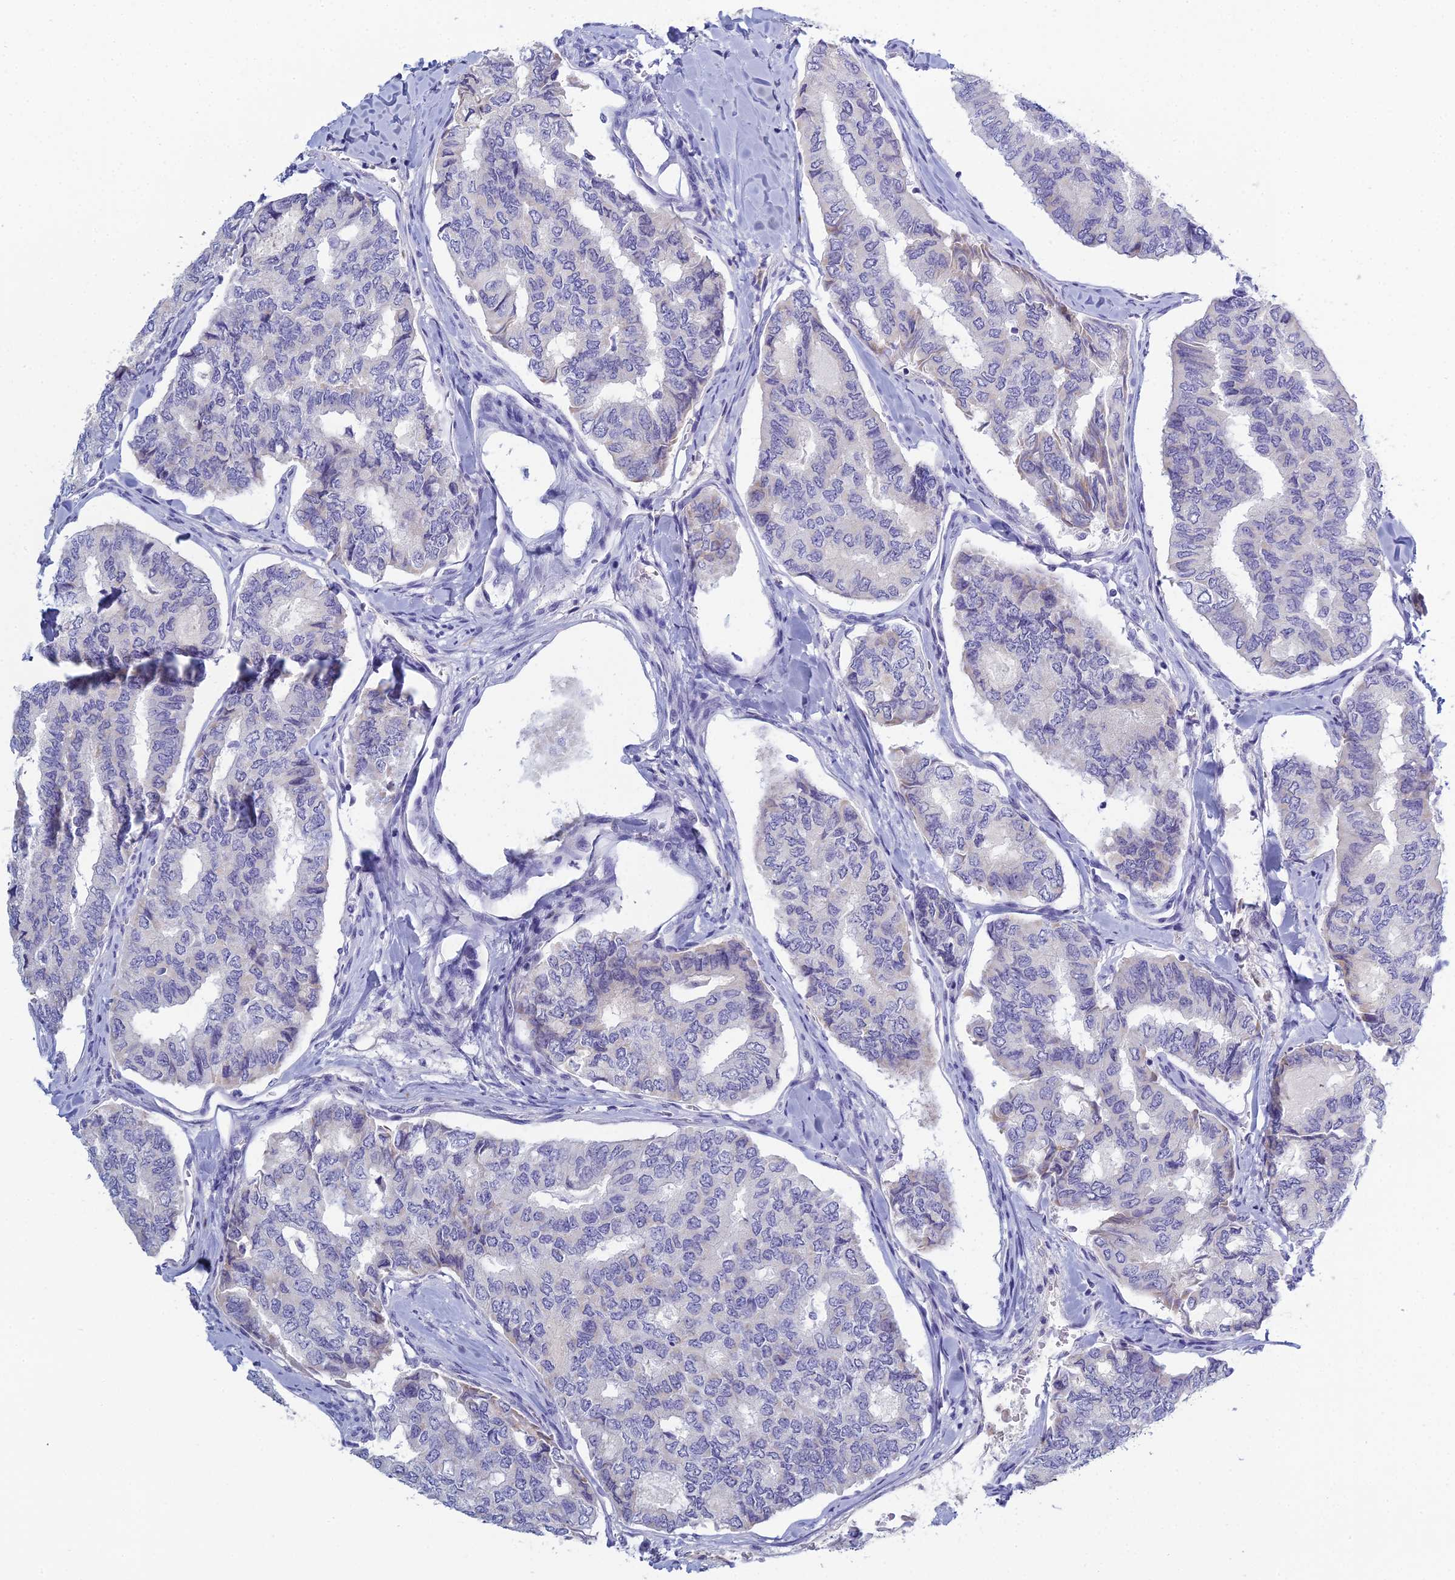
{"staining": {"intensity": "negative", "quantity": "none", "location": "none"}, "tissue": "thyroid cancer", "cell_type": "Tumor cells", "image_type": "cancer", "snomed": [{"axis": "morphology", "description": "Papillary adenocarcinoma, NOS"}, {"axis": "topography", "description": "Thyroid gland"}], "caption": "A high-resolution image shows immunohistochemistry (IHC) staining of thyroid cancer, which exhibits no significant staining in tumor cells.", "gene": "MUC13", "patient": {"sex": "female", "age": 35}}